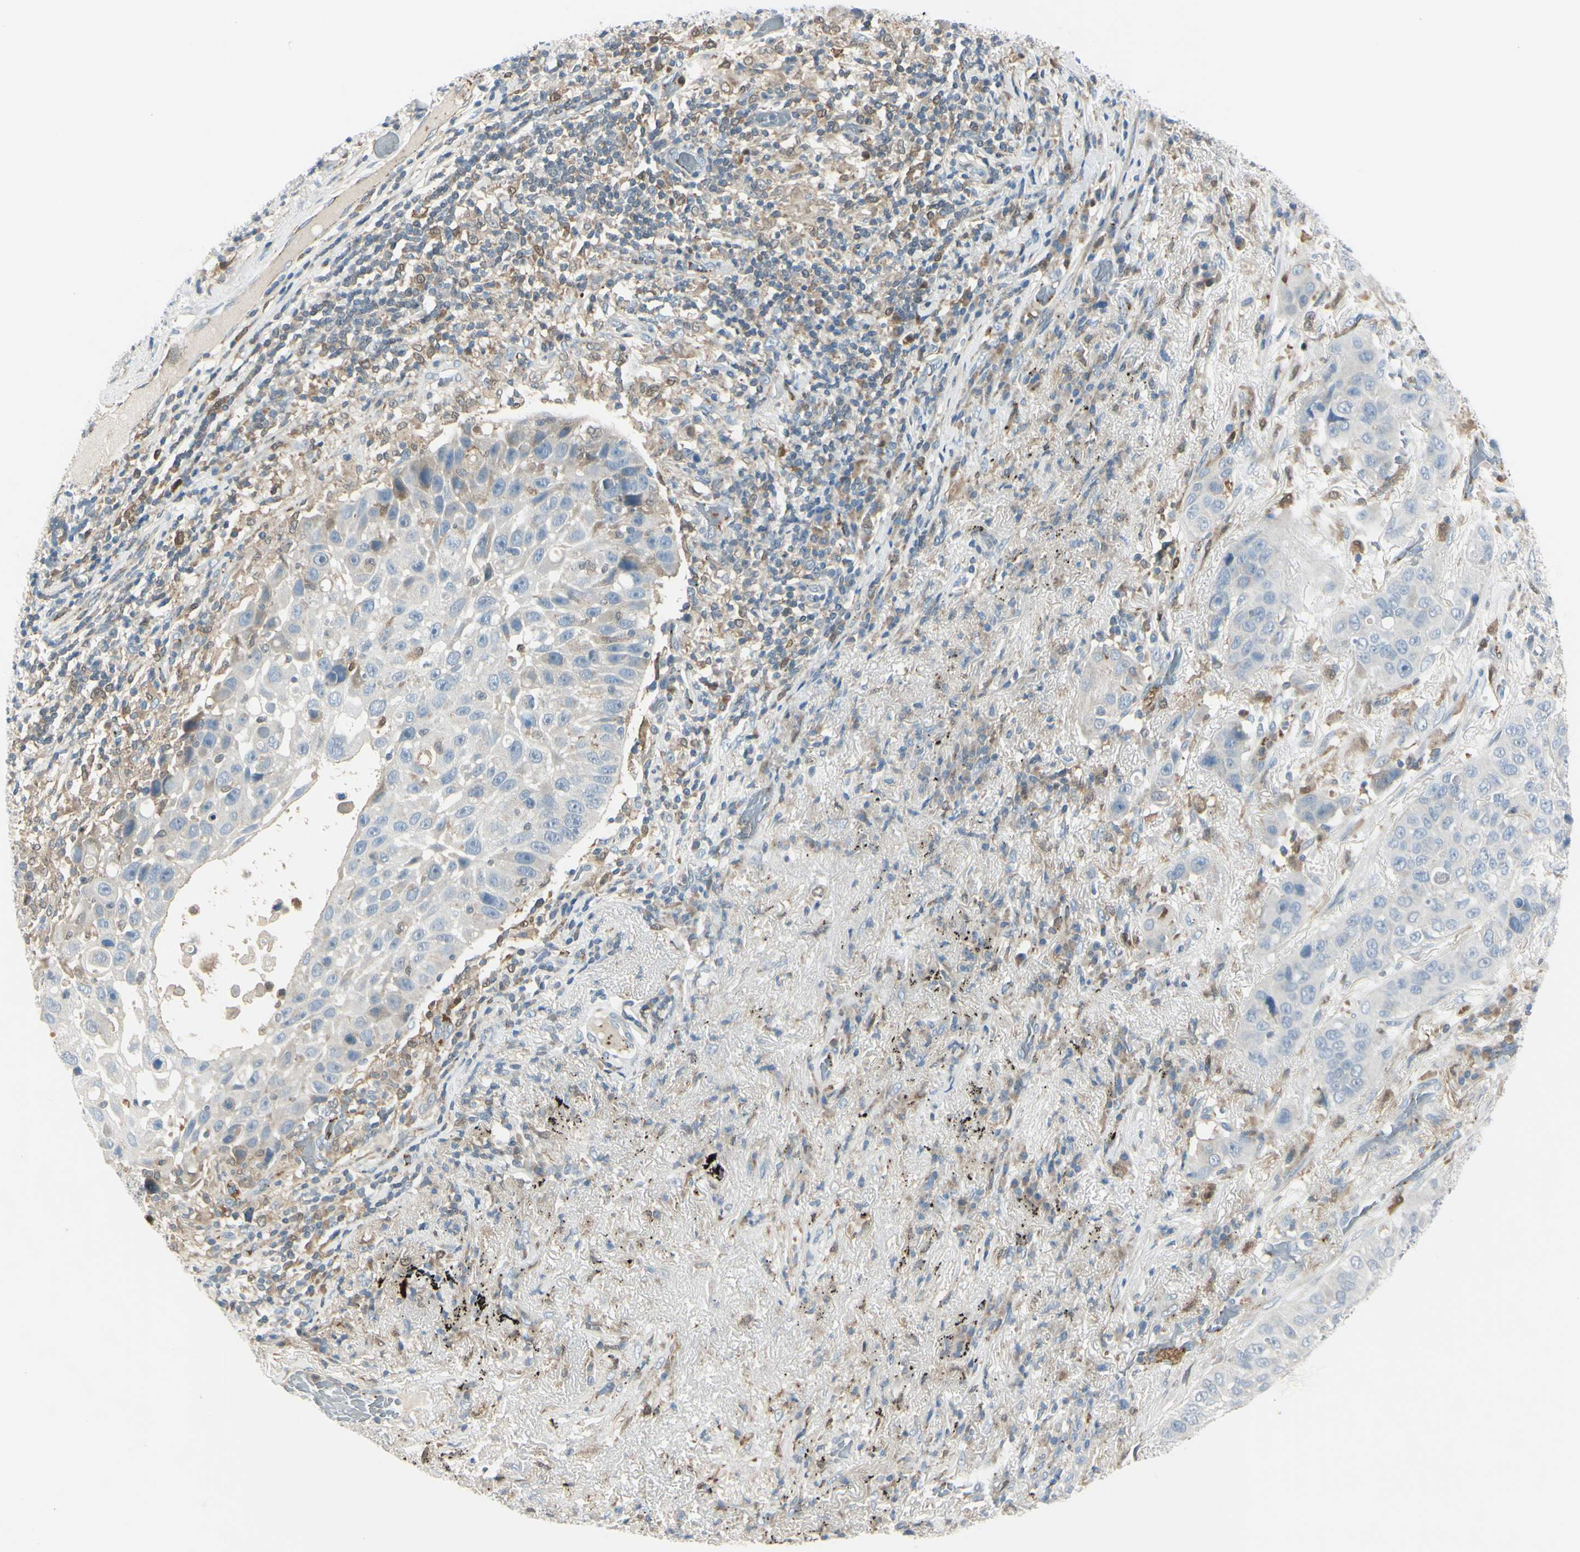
{"staining": {"intensity": "weak", "quantity": ">75%", "location": "cytoplasmic/membranous"}, "tissue": "lung cancer", "cell_type": "Tumor cells", "image_type": "cancer", "snomed": [{"axis": "morphology", "description": "Squamous cell carcinoma, NOS"}, {"axis": "topography", "description": "Lung"}], "caption": "A low amount of weak cytoplasmic/membranous expression is seen in about >75% of tumor cells in lung cancer tissue.", "gene": "CYRIB", "patient": {"sex": "male", "age": 57}}